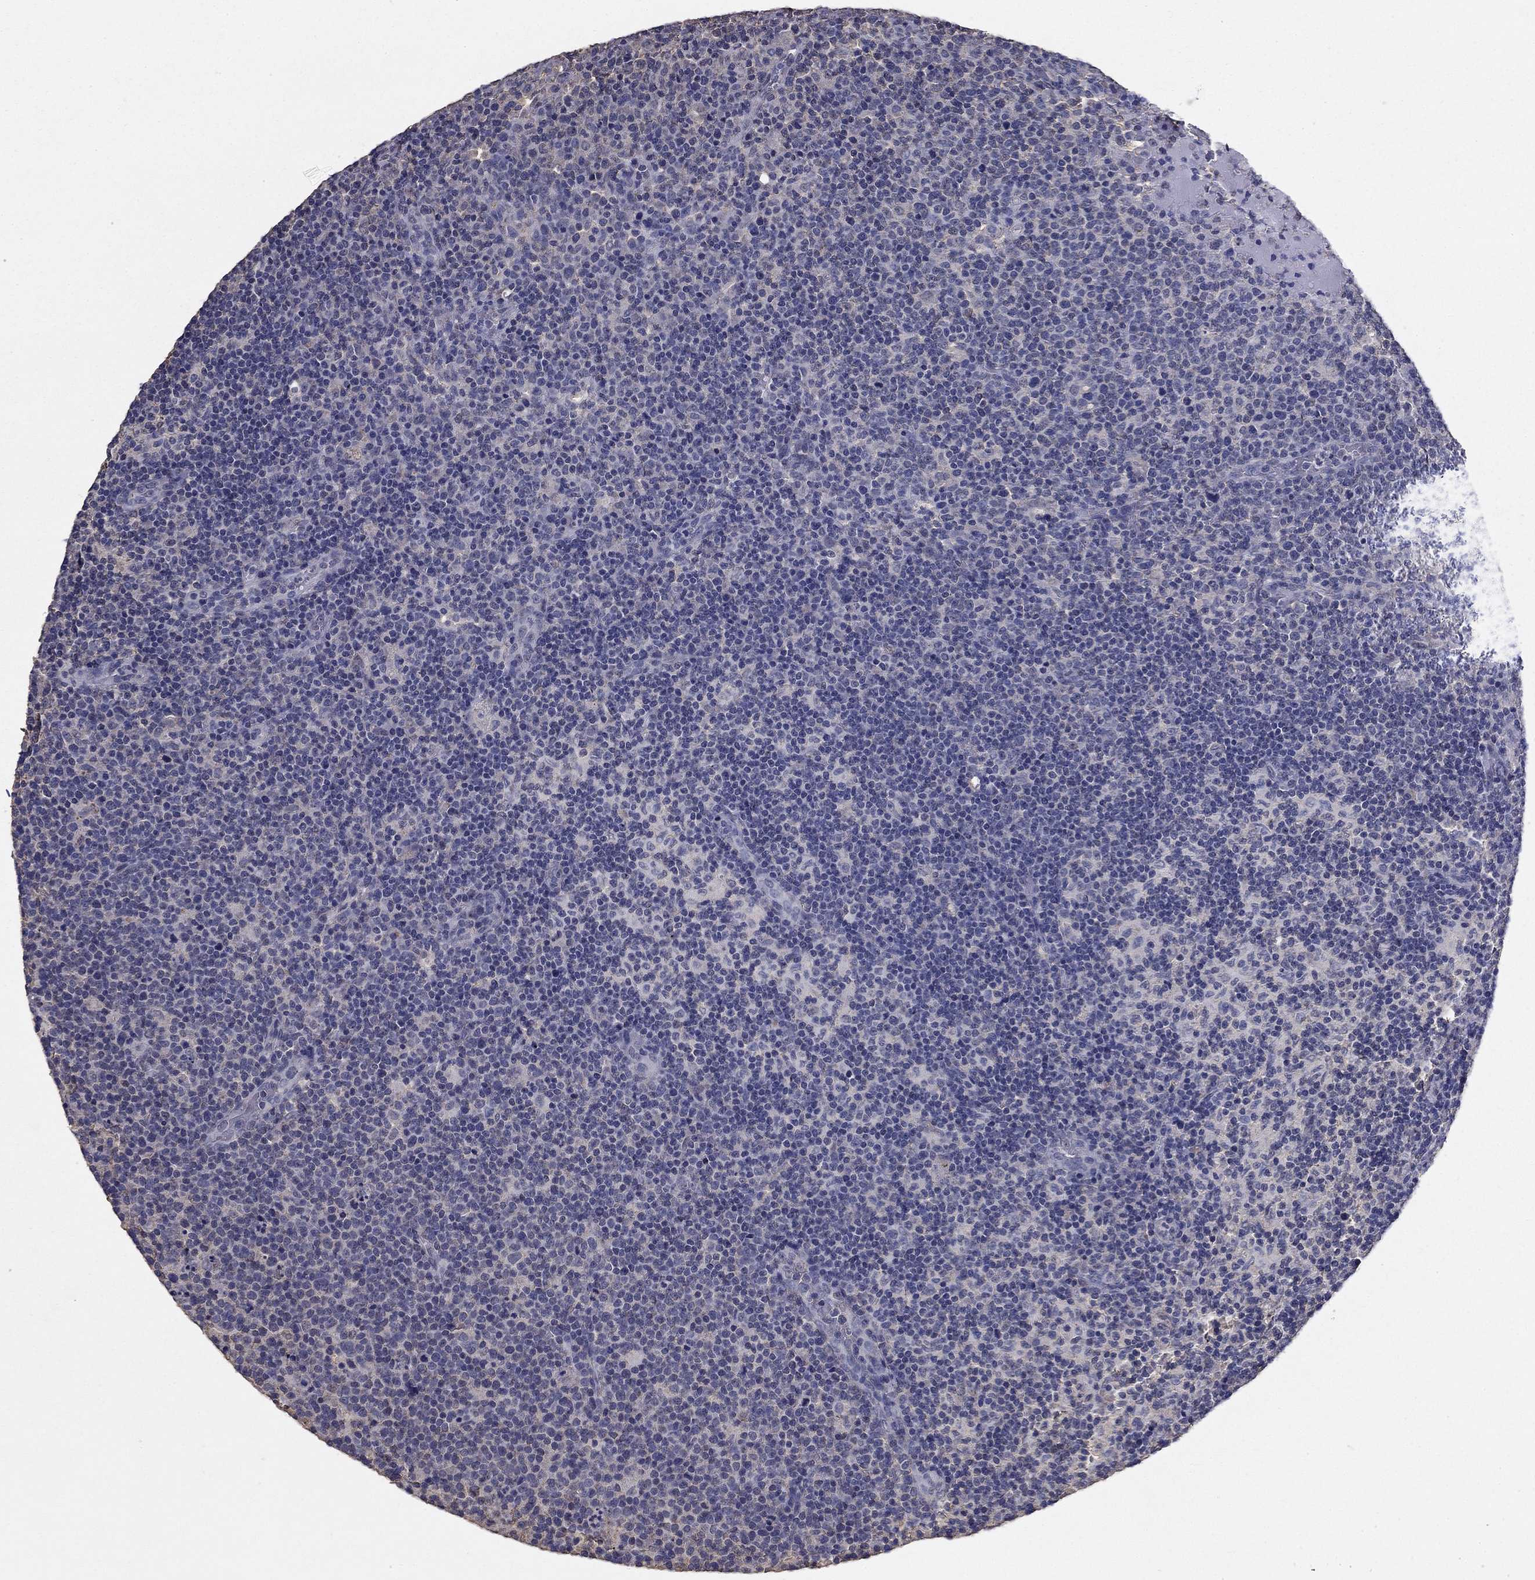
{"staining": {"intensity": "negative", "quantity": "none", "location": "none"}, "tissue": "lymphoma", "cell_type": "Tumor cells", "image_type": "cancer", "snomed": [{"axis": "morphology", "description": "Malignant lymphoma, non-Hodgkin's type, High grade"}, {"axis": "topography", "description": "Lymph node"}], "caption": "Immunohistochemistry of high-grade malignant lymphoma, non-Hodgkin's type displays no expression in tumor cells.", "gene": "MFAP3L", "patient": {"sex": "male", "age": 61}}